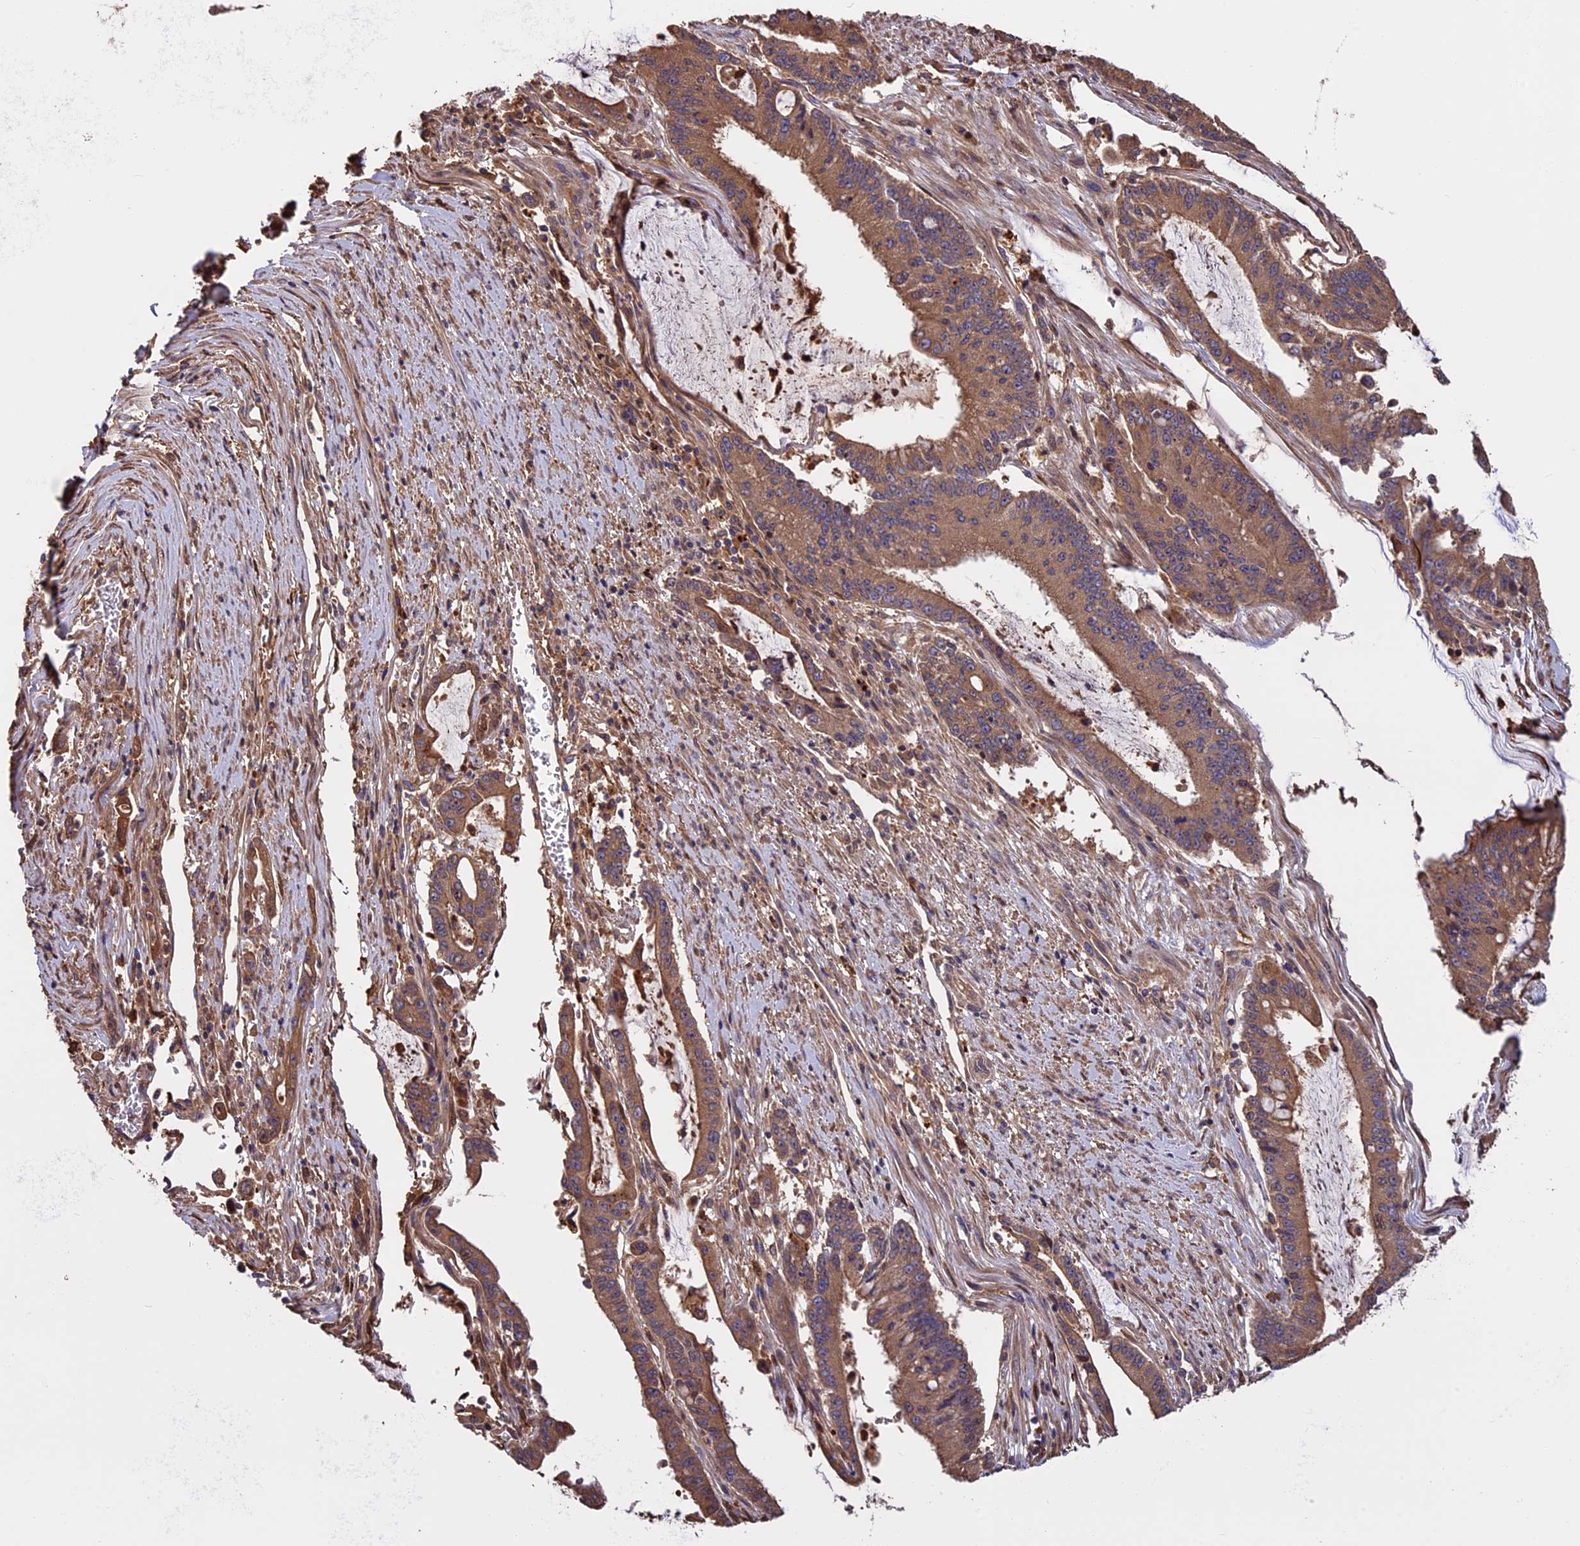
{"staining": {"intensity": "moderate", "quantity": ">75%", "location": "cytoplasmic/membranous"}, "tissue": "pancreatic cancer", "cell_type": "Tumor cells", "image_type": "cancer", "snomed": [{"axis": "morphology", "description": "Adenocarcinoma, NOS"}, {"axis": "topography", "description": "Pancreas"}], "caption": "IHC photomicrograph of pancreatic cancer stained for a protein (brown), which demonstrates medium levels of moderate cytoplasmic/membranous expression in approximately >75% of tumor cells.", "gene": "VWA3A", "patient": {"sex": "female", "age": 50}}